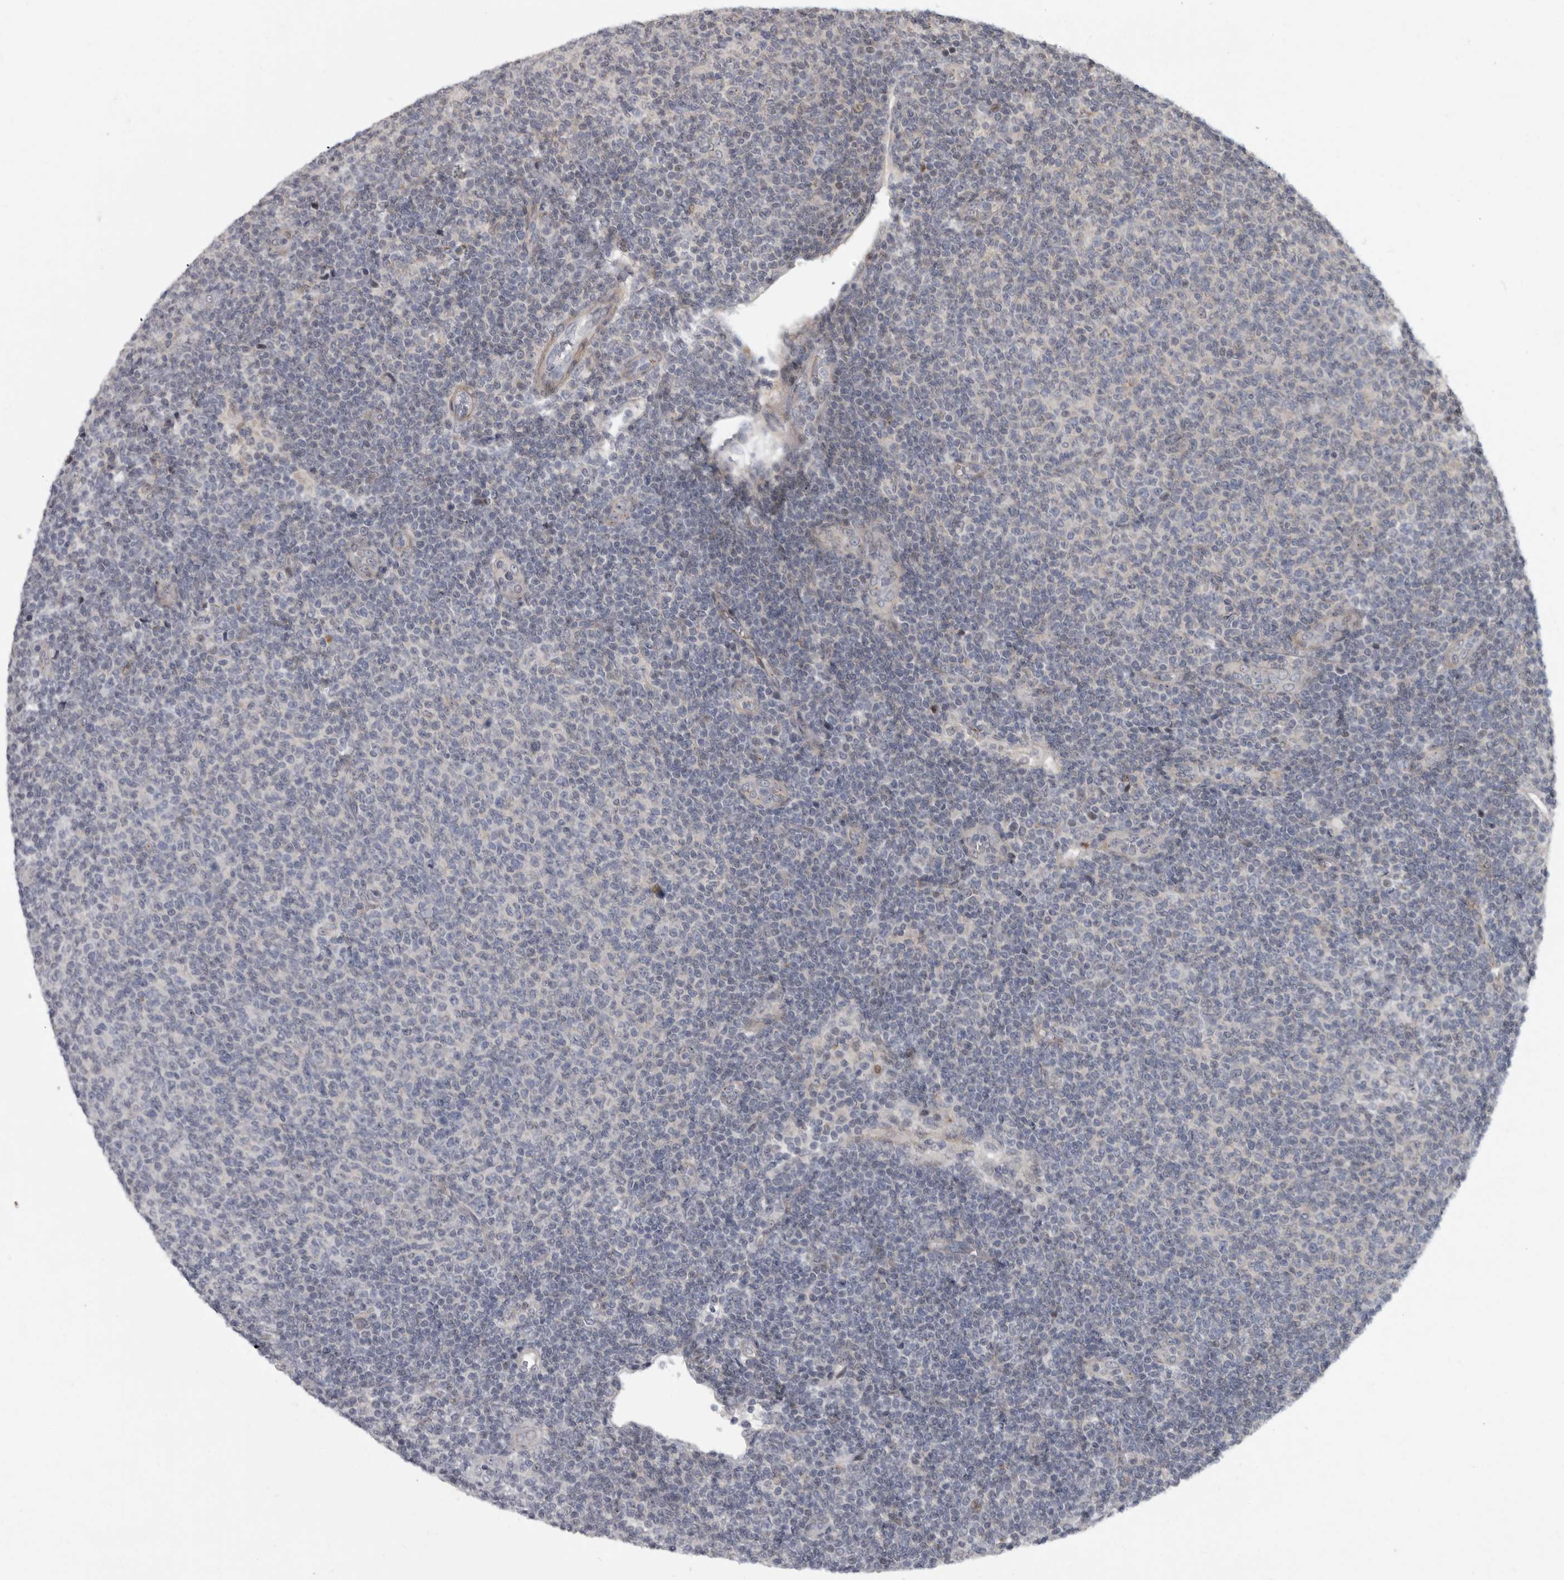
{"staining": {"intensity": "negative", "quantity": "none", "location": "none"}, "tissue": "lymphoma", "cell_type": "Tumor cells", "image_type": "cancer", "snomed": [{"axis": "morphology", "description": "Malignant lymphoma, non-Hodgkin's type, Low grade"}, {"axis": "topography", "description": "Lymph node"}], "caption": "DAB (3,3'-diaminobenzidine) immunohistochemical staining of lymphoma exhibits no significant staining in tumor cells.", "gene": "PDE7A", "patient": {"sex": "male", "age": 66}}